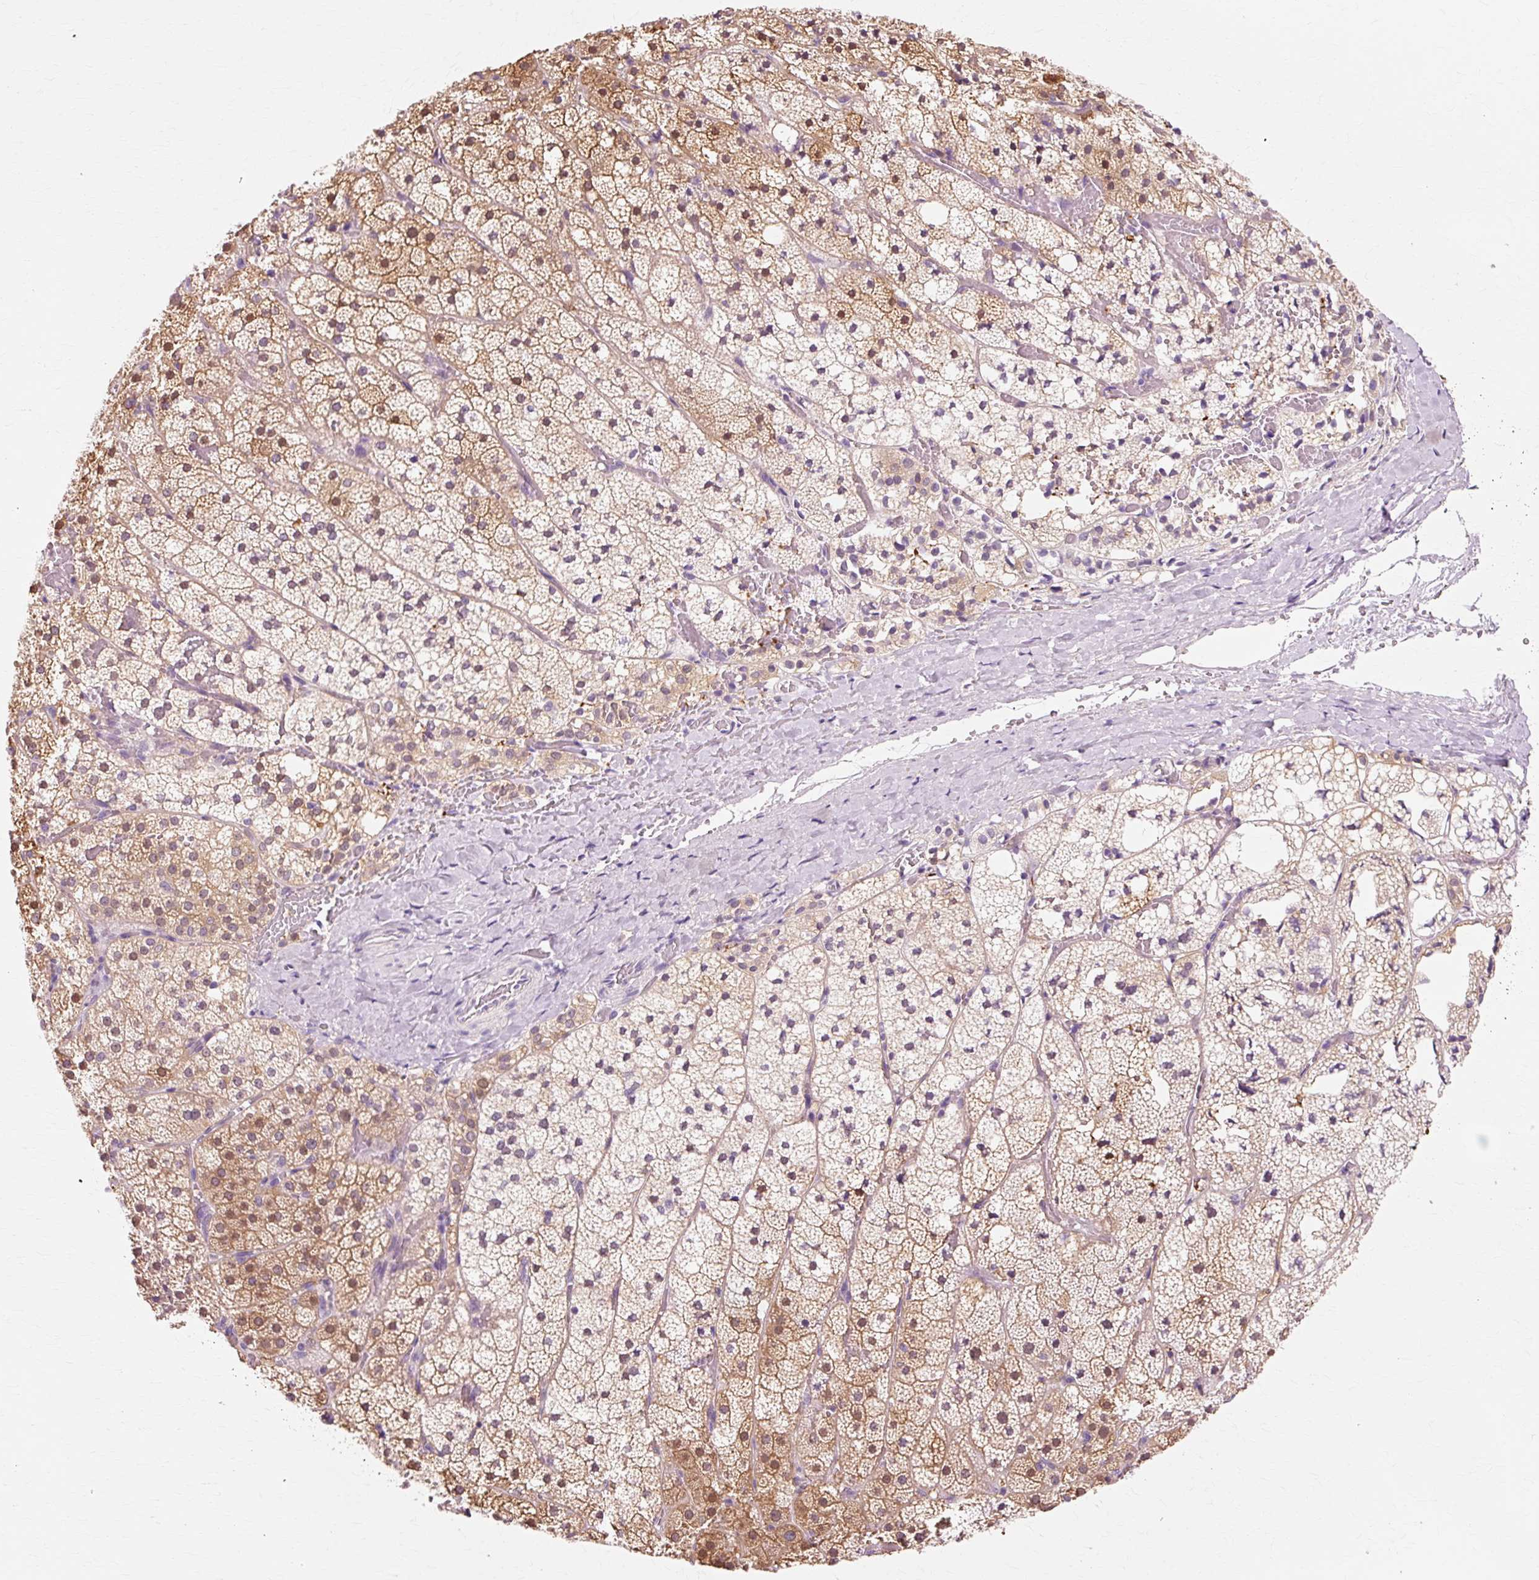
{"staining": {"intensity": "moderate", "quantity": ">75%", "location": "cytoplasmic/membranous,nuclear"}, "tissue": "adrenal gland", "cell_type": "Glandular cells", "image_type": "normal", "snomed": [{"axis": "morphology", "description": "Normal tissue, NOS"}, {"axis": "topography", "description": "Adrenal gland"}], "caption": "An immunohistochemistry micrograph of benign tissue is shown. Protein staining in brown highlights moderate cytoplasmic/membranous,nuclear positivity in adrenal gland within glandular cells. The protein is shown in brown color, while the nuclei are stained blue.", "gene": "VN1R2", "patient": {"sex": "male", "age": 53}}